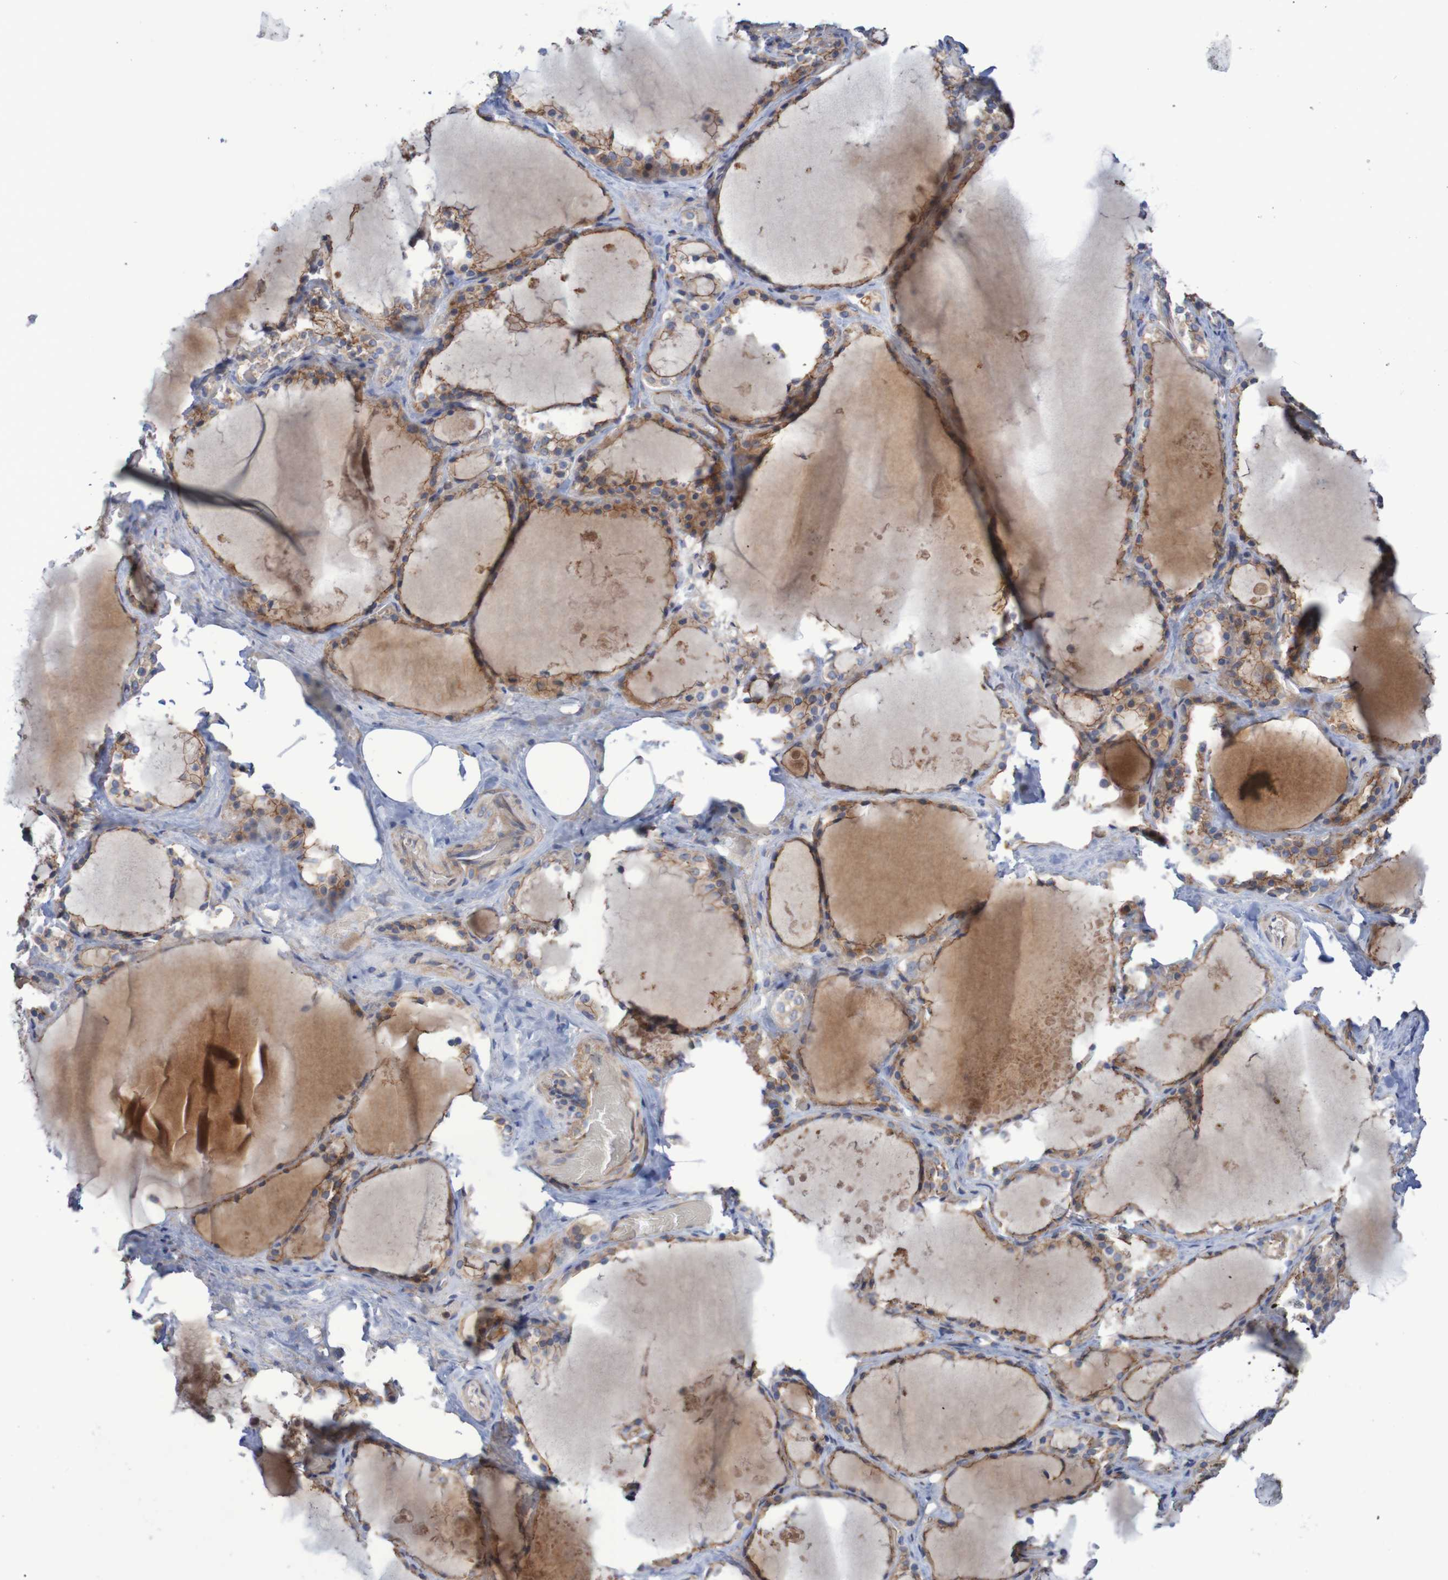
{"staining": {"intensity": "moderate", "quantity": ">75%", "location": "cytoplasmic/membranous"}, "tissue": "thyroid gland", "cell_type": "Glandular cells", "image_type": "normal", "snomed": [{"axis": "morphology", "description": "Normal tissue, NOS"}, {"axis": "topography", "description": "Thyroid gland"}], "caption": "High-magnification brightfield microscopy of unremarkable thyroid gland stained with DAB (3,3'-diaminobenzidine) (brown) and counterstained with hematoxylin (blue). glandular cells exhibit moderate cytoplasmic/membranous expression is appreciated in approximately>75% of cells. (brown staining indicates protein expression, while blue staining denotes nuclei).", "gene": "NECTIN2", "patient": {"sex": "male", "age": 61}}